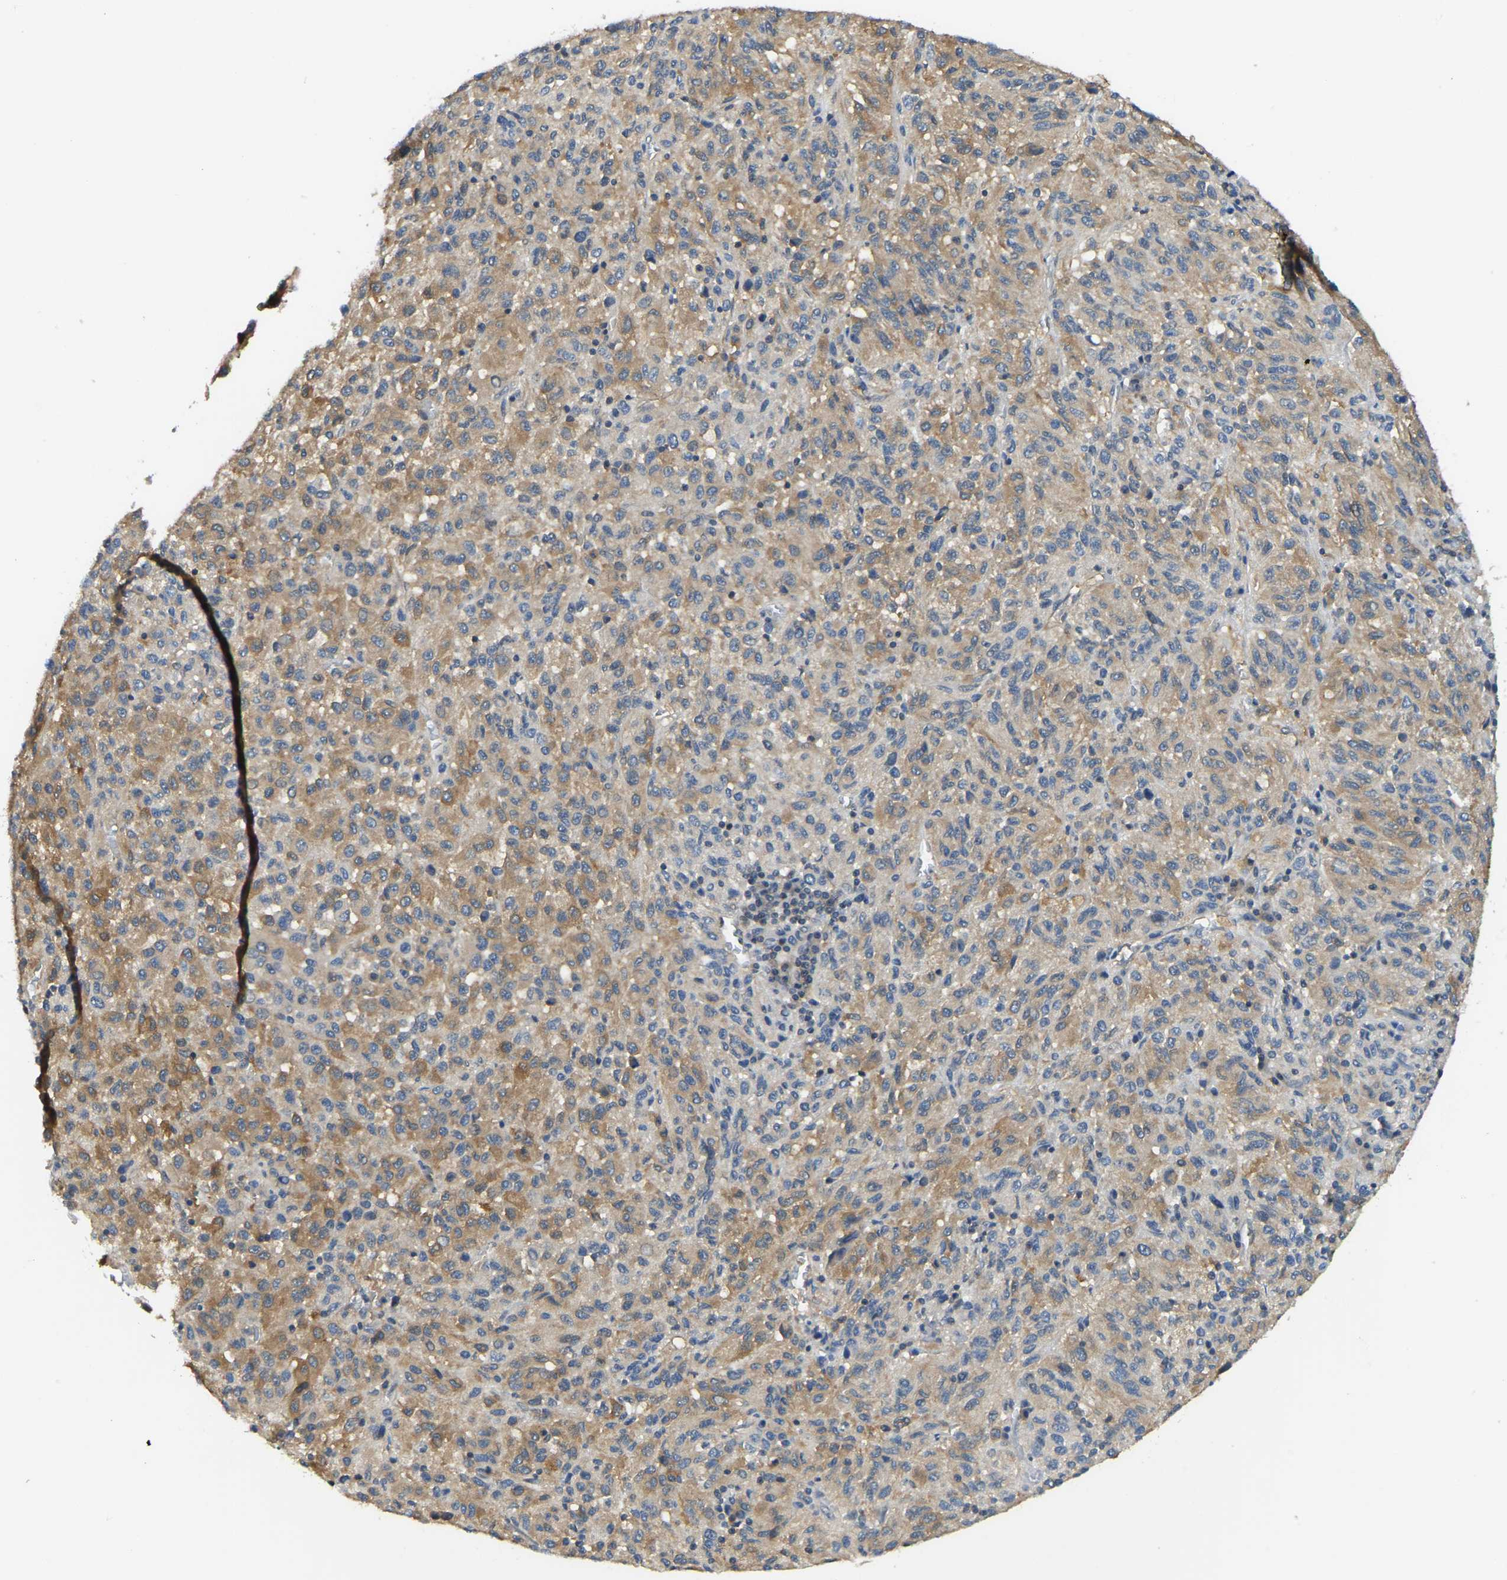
{"staining": {"intensity": "moderate", "quantity": ">75%", "location": "cytoplasmic/membranous"}, "tissue": "melanoma", "cell_type": "Tumor cells", "image_type": "cancer", "snomed": [{"axis": "morphology", "description": "Malignant melanoma, Metastatic site"}, {"axis": "topography", "description": "Lung"}], "caption": "The histopathology image exhibits staining of malignant melanoma (metastatic site), revealing moderate cytoplasmic/membranous protein positivity (brown color) within tumor cells.", "gene": "AHNAK", "patient": {"sex": "male", "age": 64}}